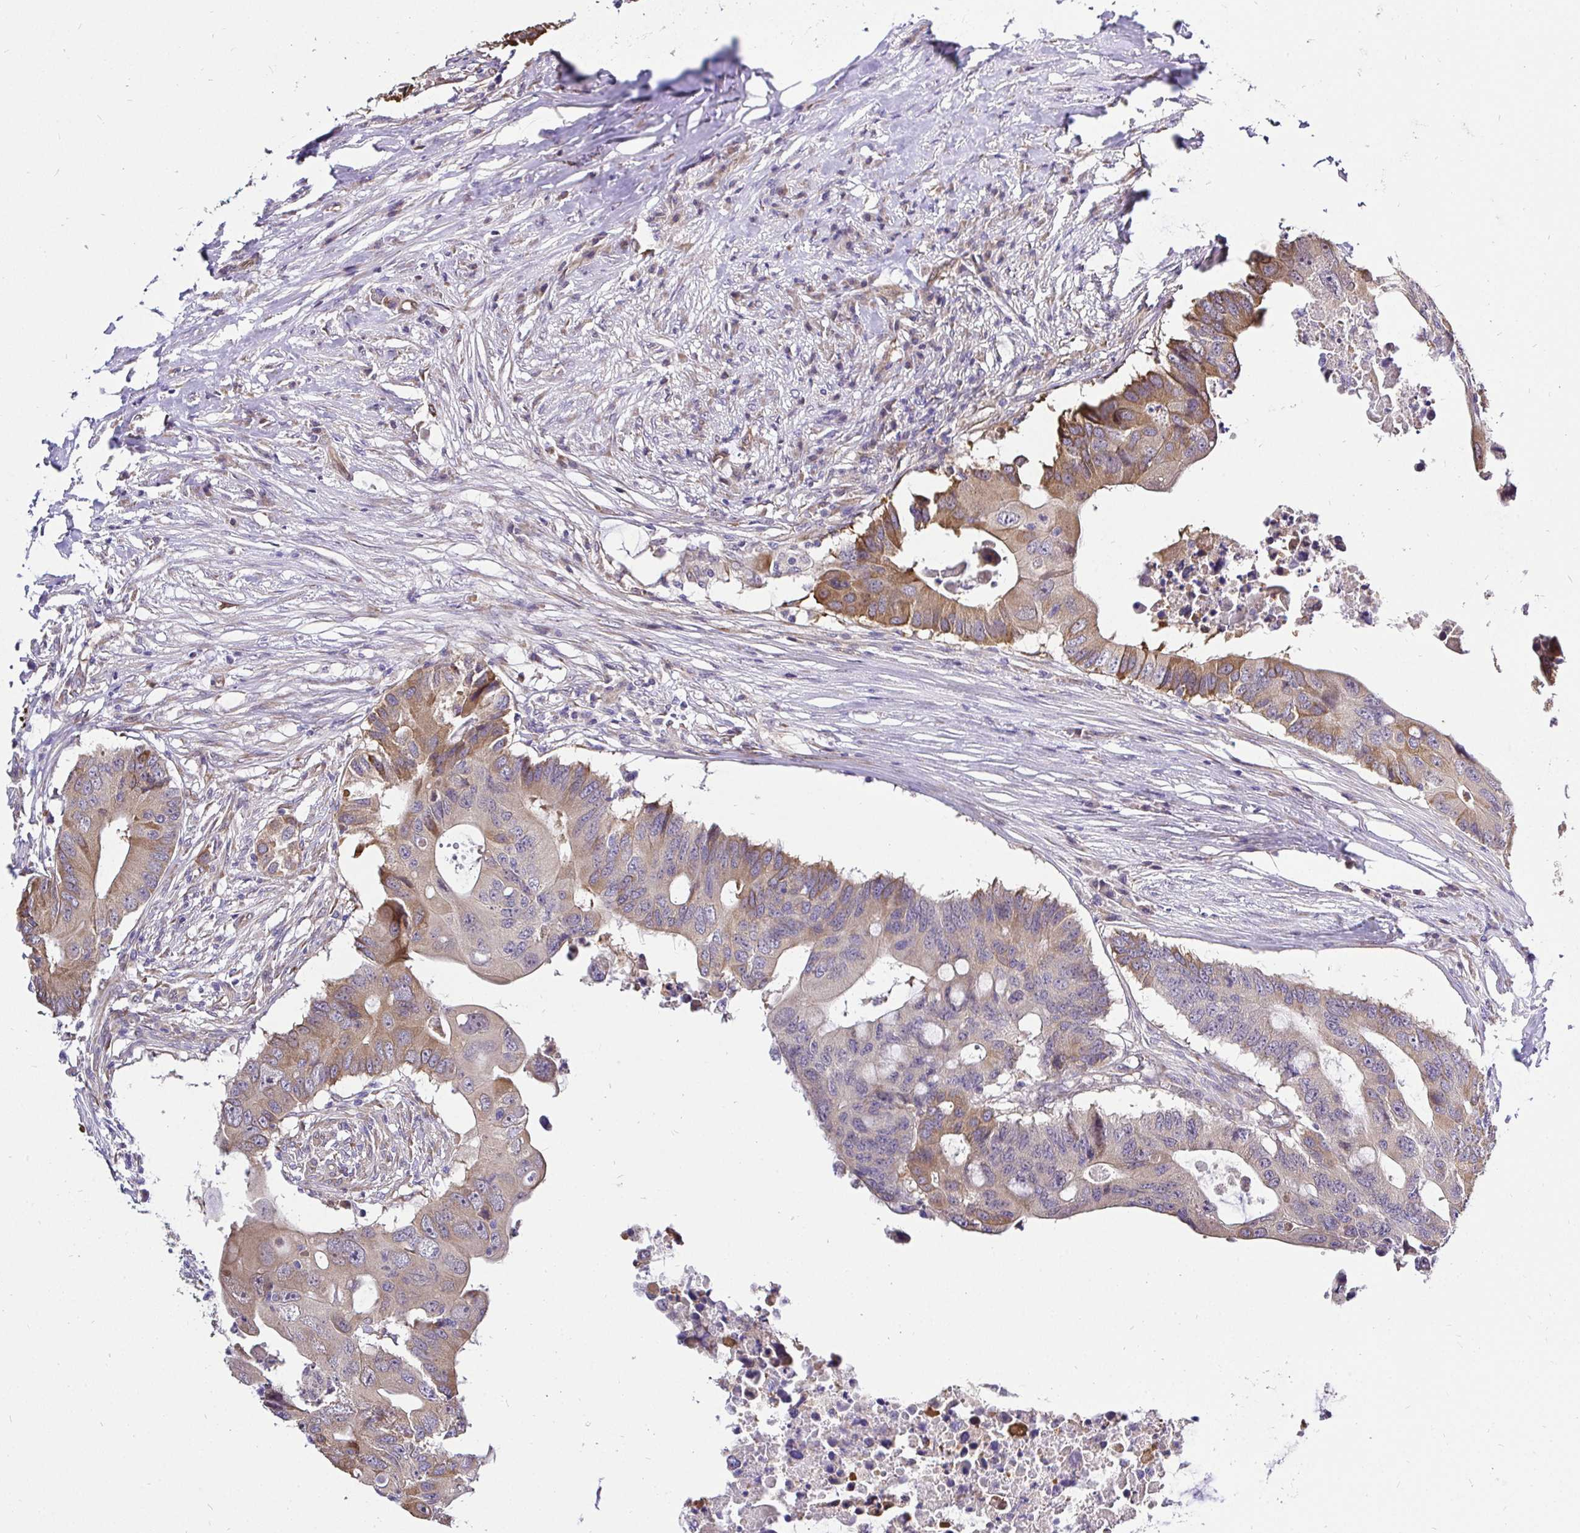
{"staining": {"intensity": "moderate", "quantity": "25%-75%", "location": "cytoplasmic/membranous"}, "tissue": "colorectal cancer", "cell_type": "Tumor cells", "image_type": "cancer", "snomed": [{"axis": "morphology", "description": "Adenocarcinoma, NOS"}, {"axis": "topography", "description": "Colon"}], "caption": "A medium amount of moderate cytoplasmic/membranous positivity is seen in approximately 25%-75% of tumor cells in adenocarcinoma (colorectal) tissue.", "gene": "CCDC122", "patient": {"sex": "male", "age": 71}}